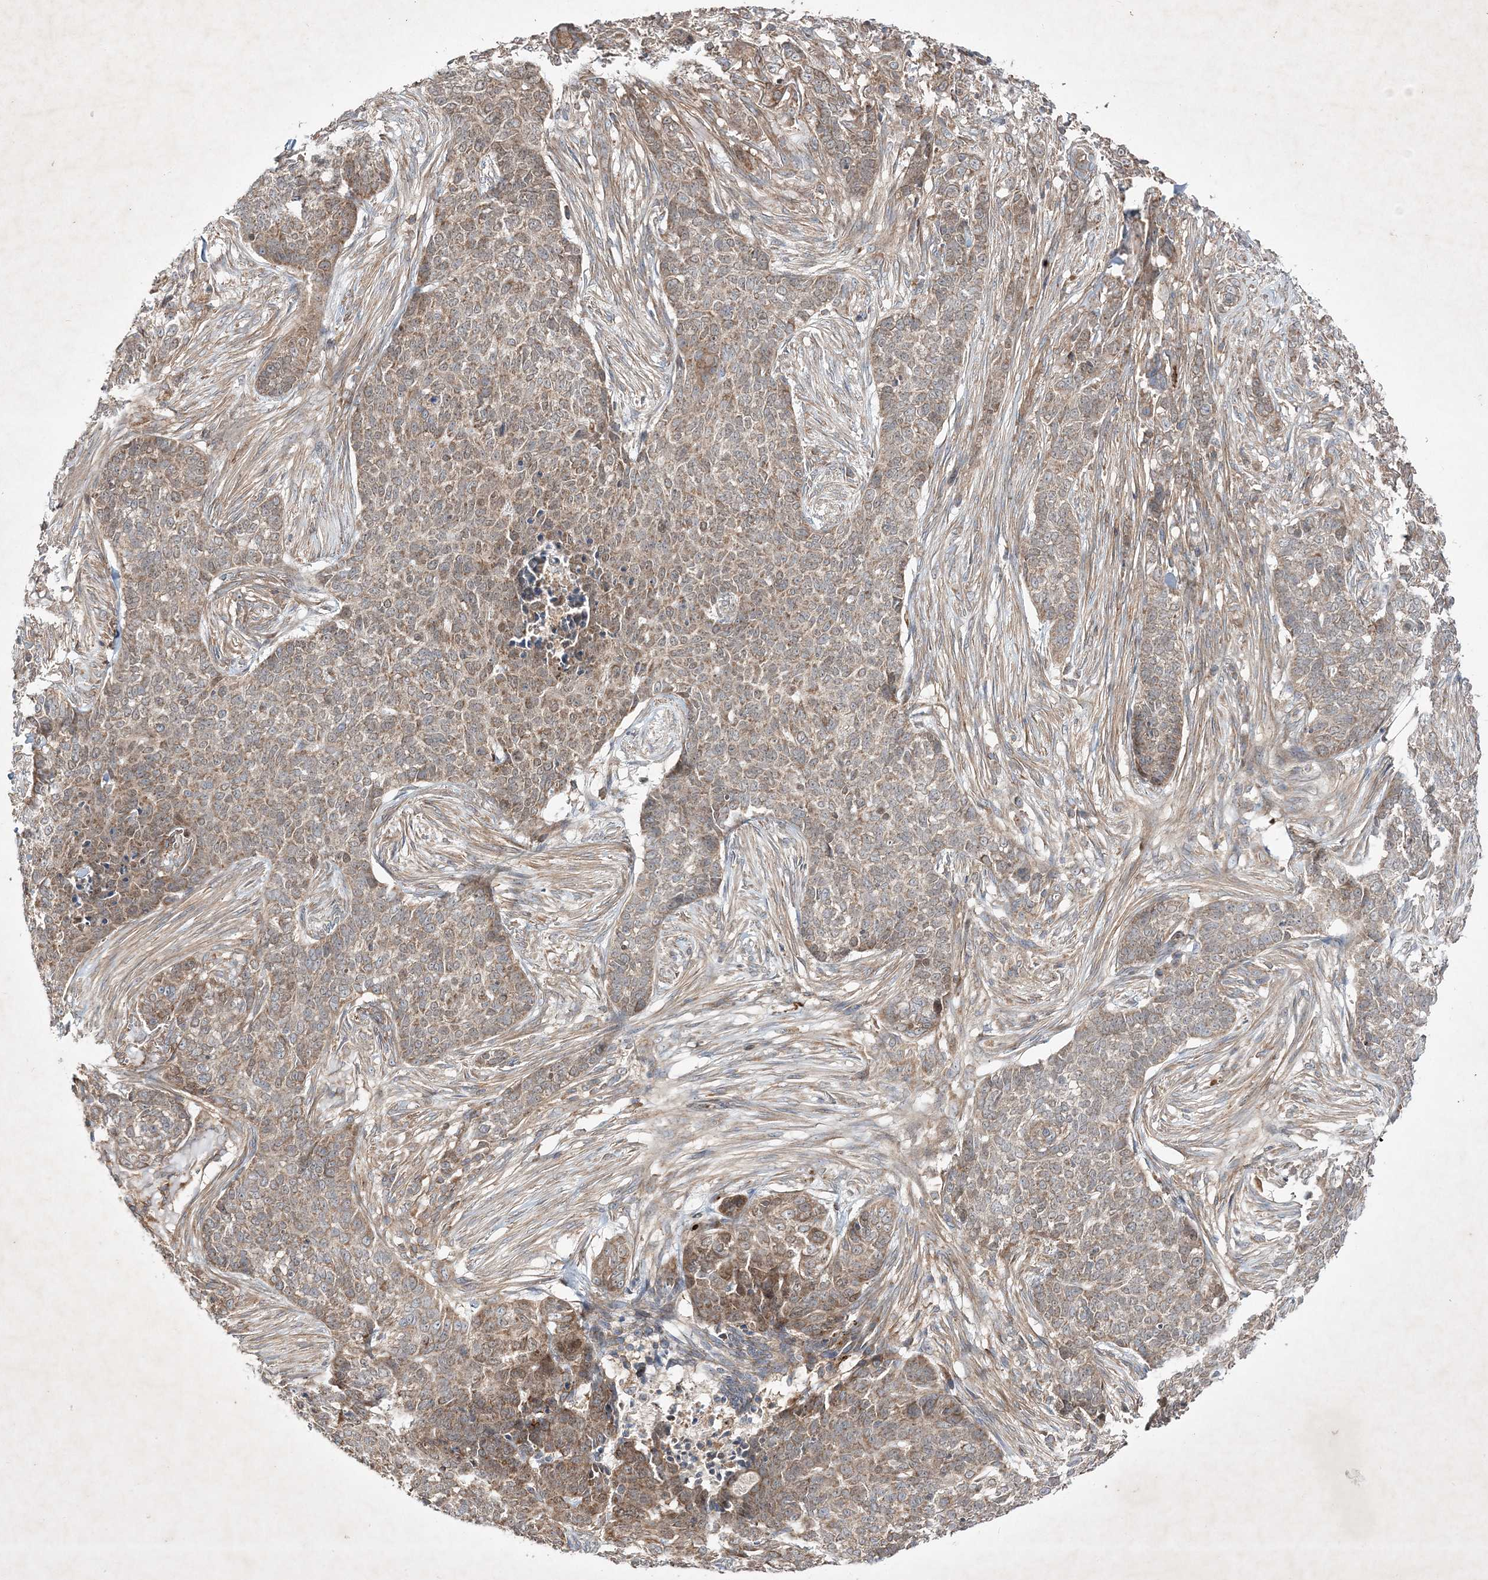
{"staining": {"intensity": "moderate", "quantity": ">75%", "location": "cytoplasmic/membranous"}, "tissue": "skin cancer", "cell_type": "Tumor cells", "image_type": "cancer", "snomed": [{"axis": "morphology", "description": "Basal cell carcinoma"}, {"axis": "topography", "description": "Skin"}], "caption": "Skin basal cell carcinoma stained for a protein demonstrates moderate cytoplasmic/membranous positivity in tumor cells. (DAB IHC with brightfield microscopy, high magnification).", "gene": "OPA1", "patient": {"sex": "male", "age": 85}}